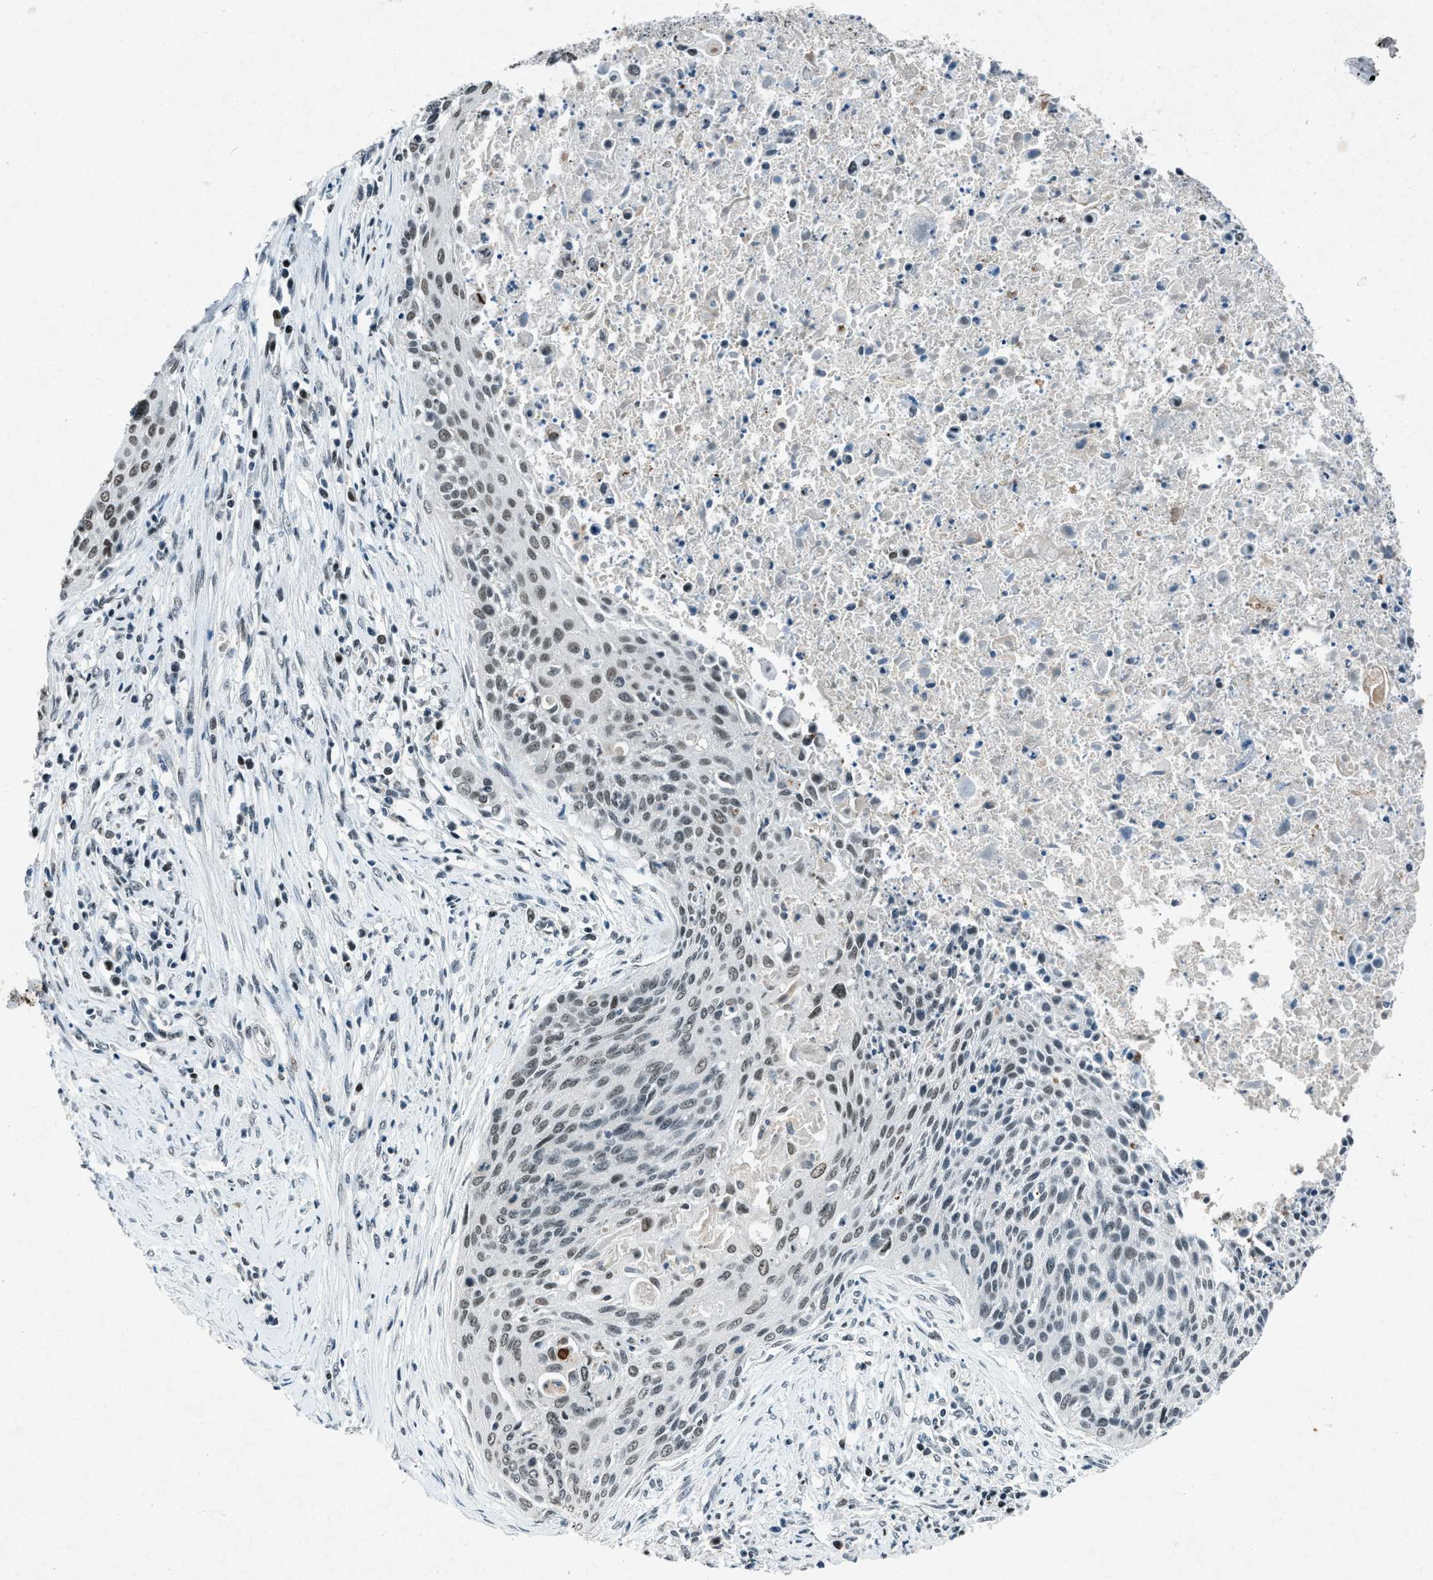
{"staining": {"intensity": "weak", "quantity": "<25%", "location": "nuclear"}, "tissue": "cervical cancer", "cell_type": "Tumor cells", "image_type": "cancer", "snomed": [{"axis": "morphology", "description": "Squamous cell carcinoma, NOS"}, {"axis": "topography", "description": "Cervix"}], "caption": "Tumor cells are negative for protein expression in human cervical squamous cell carcinoma.", "gene": "ADCY1", "patient": {"sex": "female", "age": 55}}